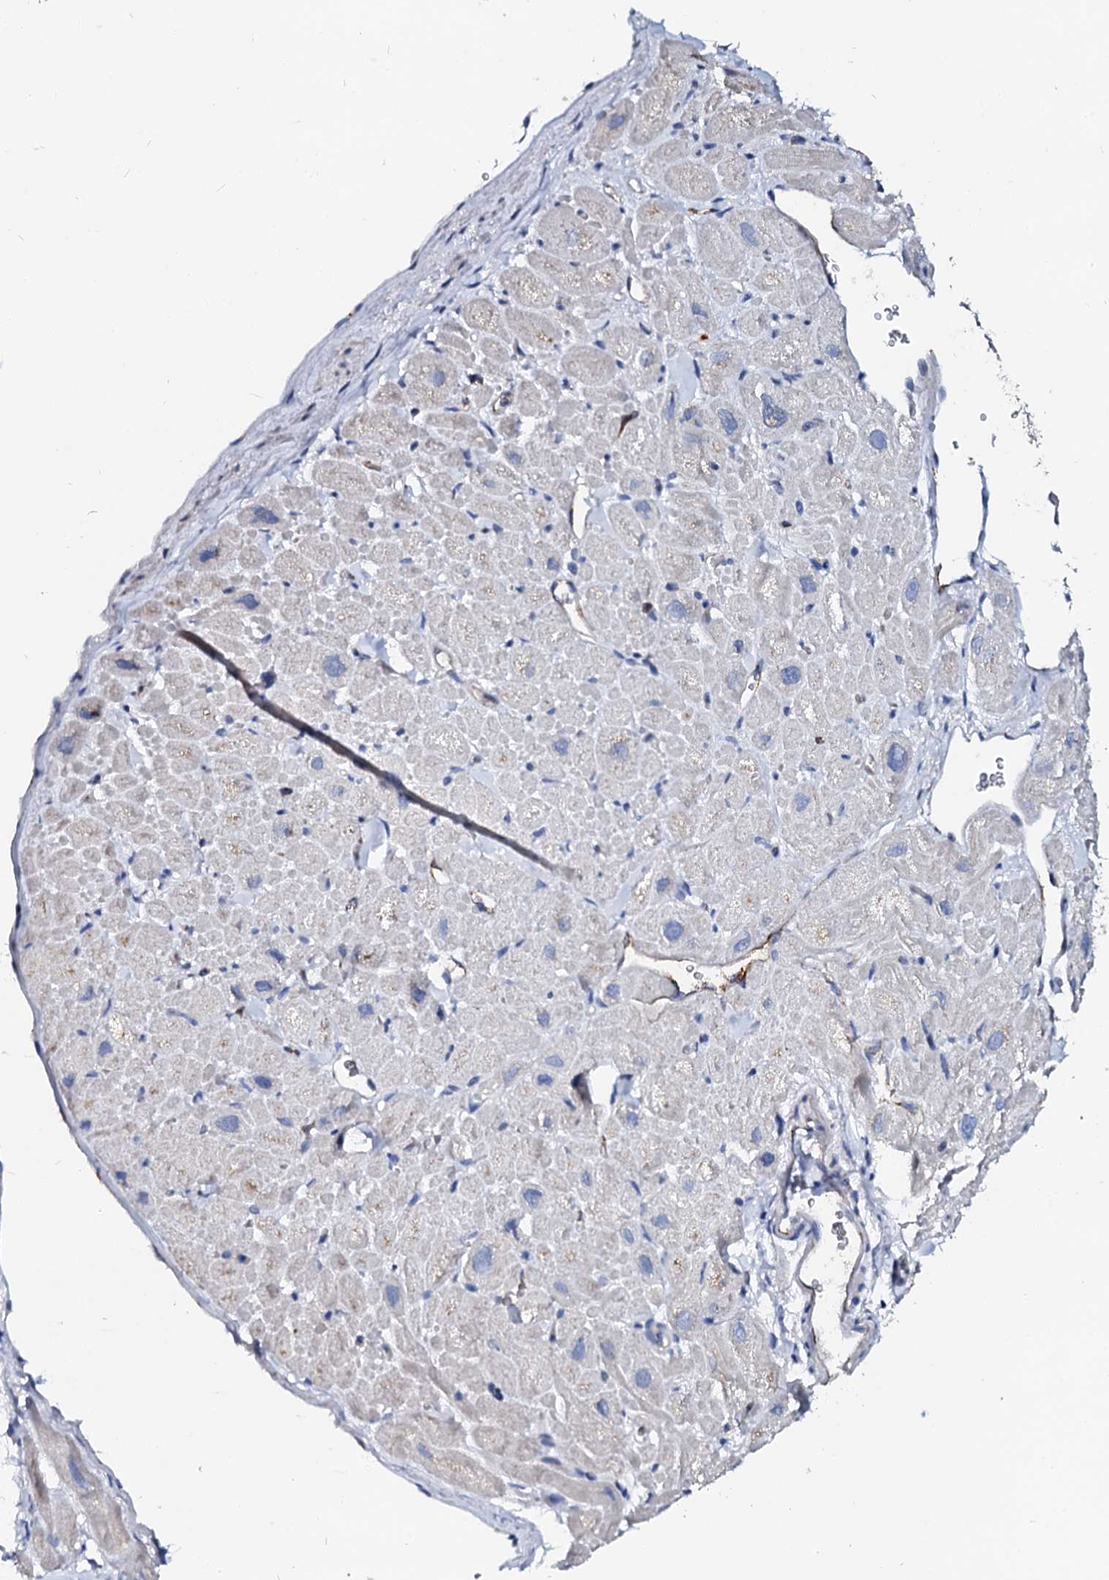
{"staining": {"intensity": "moderate", "quantity": "25%-75%", "location": "cytoplasmic/membranous"}, "tissue": "heart muscle", "cell_type": "Cardiomyocytes", "image_type": "normal", "snomed": [{"axis": "morphology", "description": "Normal tissue, NOS"}, {"axis": "topography", "description": "Heart"}], "caption": "High-magnification brightfield microscopy of unremarkable heart muscle stained with DAB (brown) and counterstained with hematoxylin (blue). cardiomyocytes exhibit moderate cytoplasmic/membranous positivity is identified in about25%-75% of cells. (Brightfield microscopy of DAB IHC at high magnification).", "gene": "RAB27A", "patient": {"sex": "male", "age": 49}}